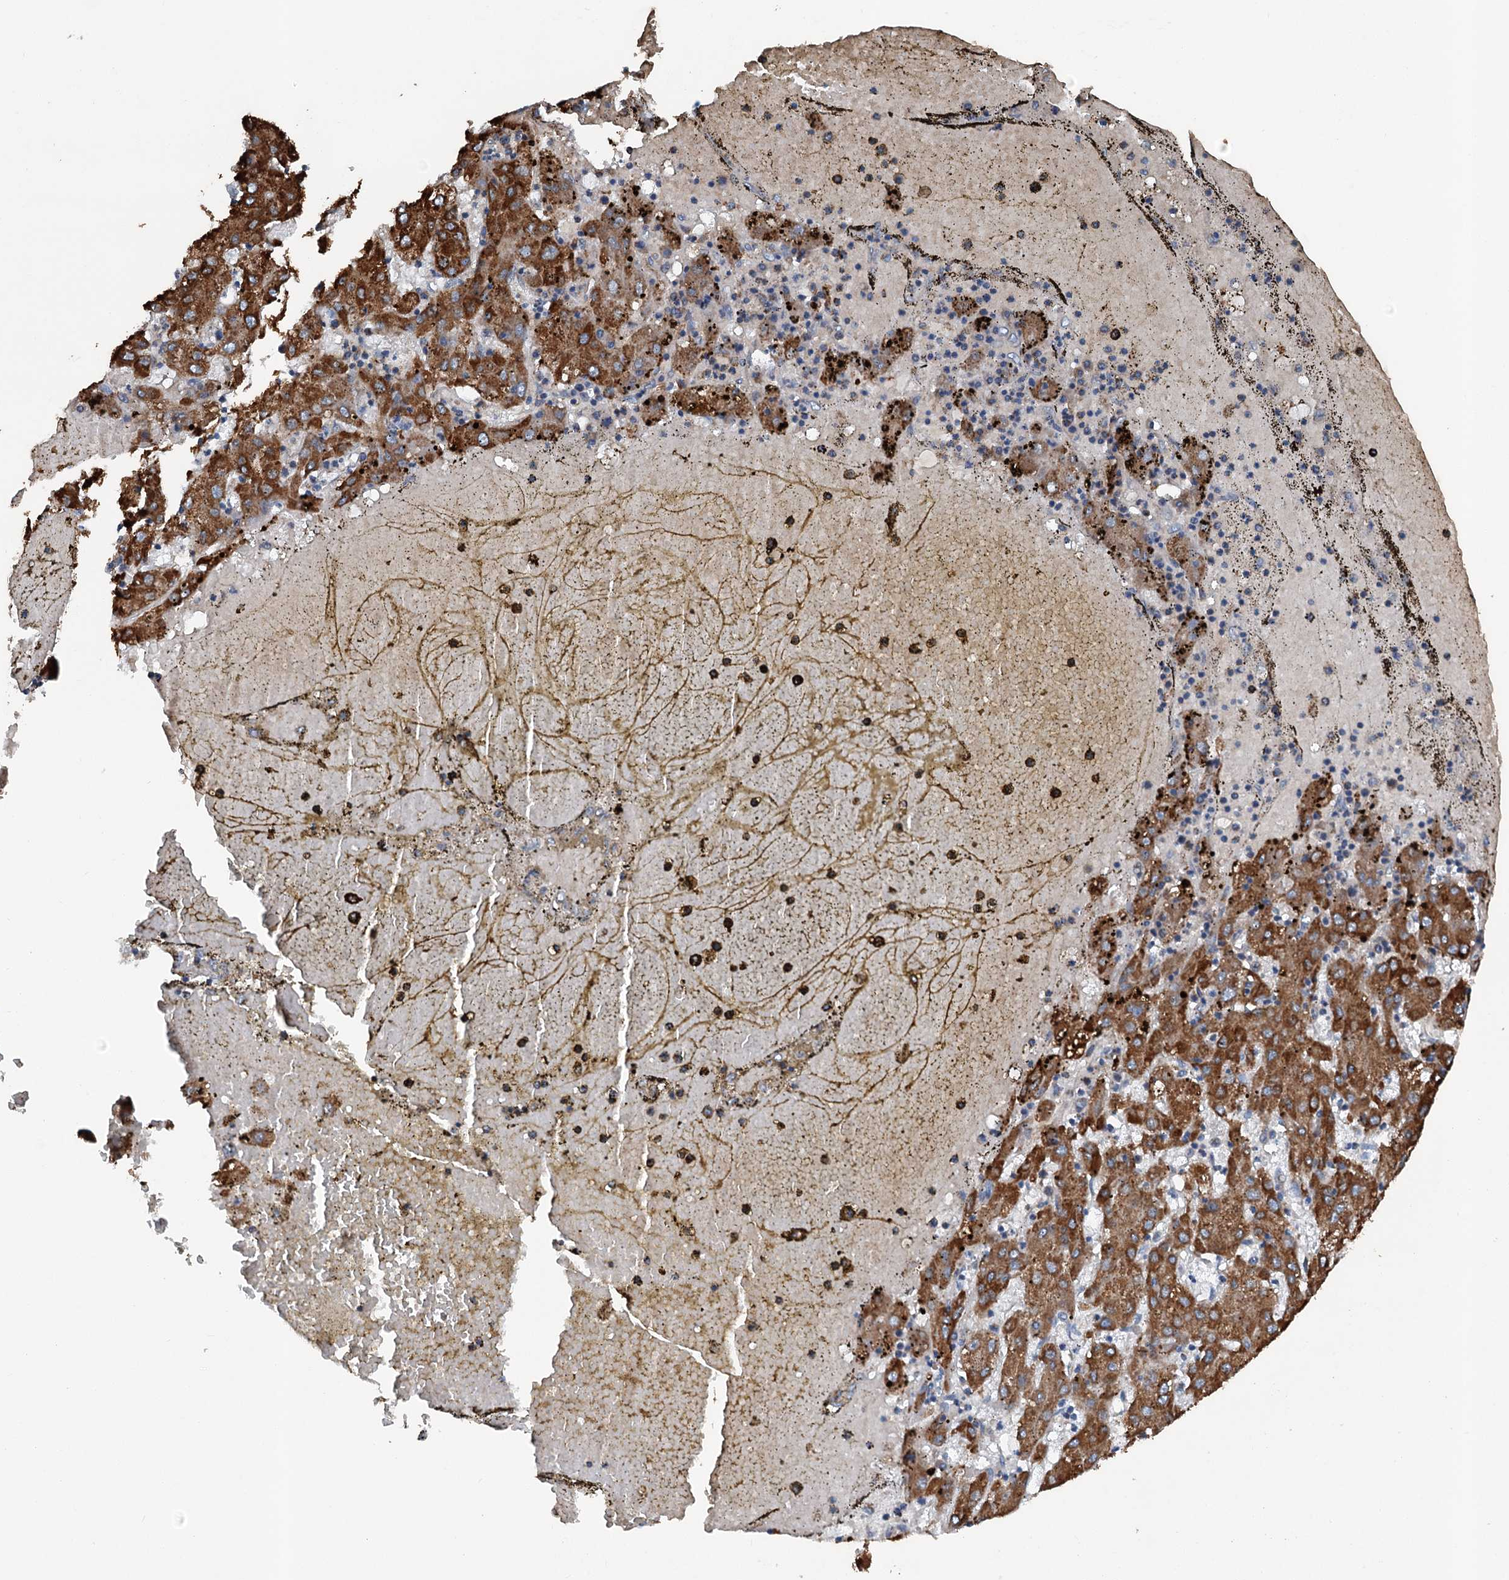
{"staining": {"intensity": "strong", "quantity": ">75%", "location": "cytoplasmic/membranous"}, "tissue": "liver cancer", "cell_type": "Tumor cells", "image_type": "cancer", "snomed": [{"axis": "morphology", "description": "Carcinoma, Hepatocellular, NOS"}, {"axis": "topography", "description": "Liver"}], "caption": "Brown immunohistochemical staining in human hepatocellular carcinoma (liver) shows strong cytoplasmic/membranous expression in approximately >75% of tumor cells. Nuclei are stained in blue.", "gene": "TRPT1", "patient": {"sex": "male", "age": 72}}